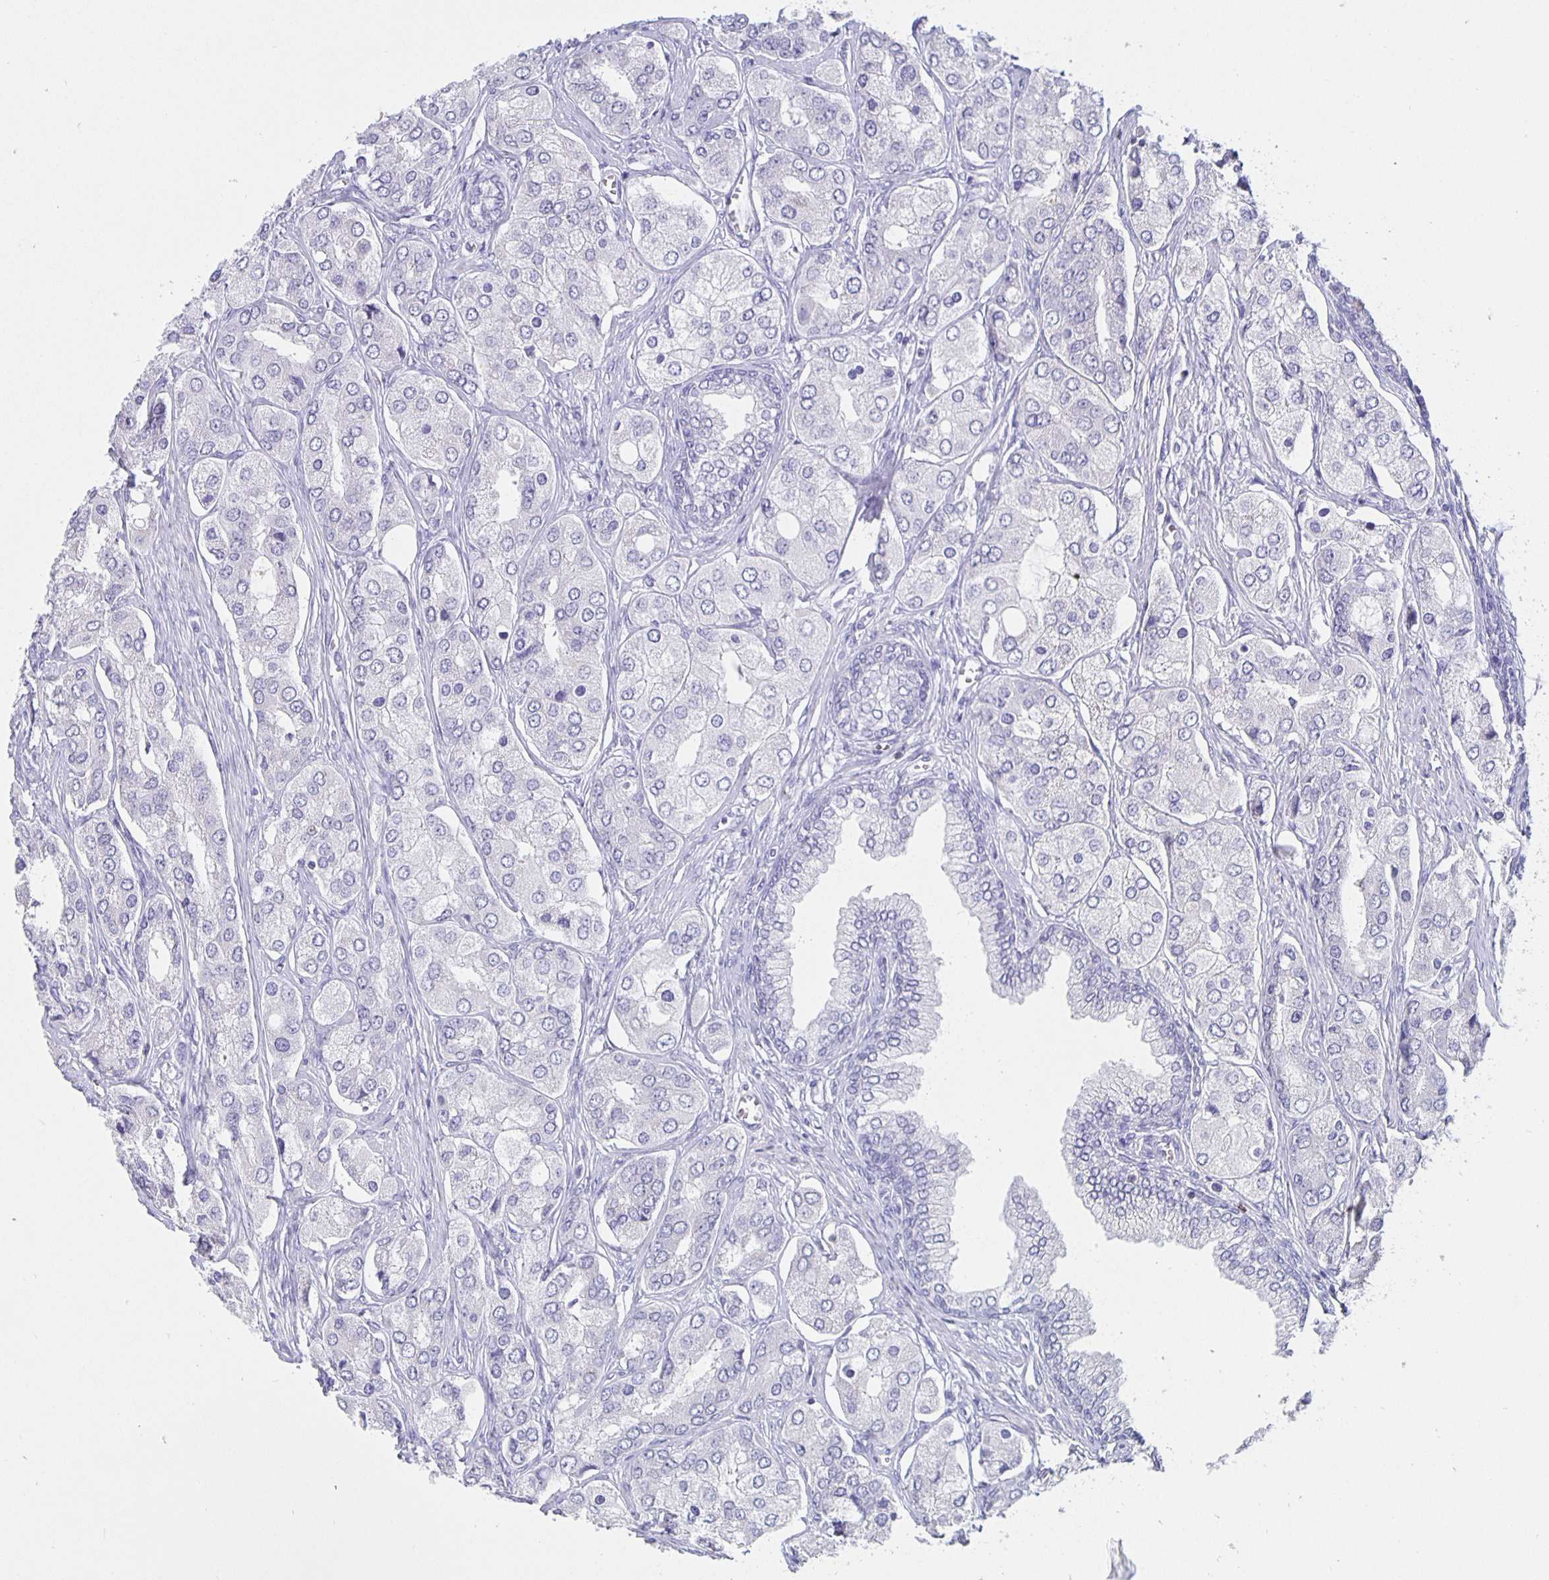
{"staining": {"intensity": "negative", "quantity": "none", "location": "none"}, "tissue": "prostate cancer", "cell_type": "Tumor cells", "image_type": "cancer", "snomed": [{"axis": "morphology", "description": "Adenocarcinoma, Low grade"}, {"axis": "topography", "description": "Prostate"}], "caption": "Human prostate low-grade adenocarcinoma stained for a protein using immunohistochemistry (IHC) demonstrates no staining in tumor cells.", "gene": "SATB2", "patient": {"sex": "male", "age": 69}}